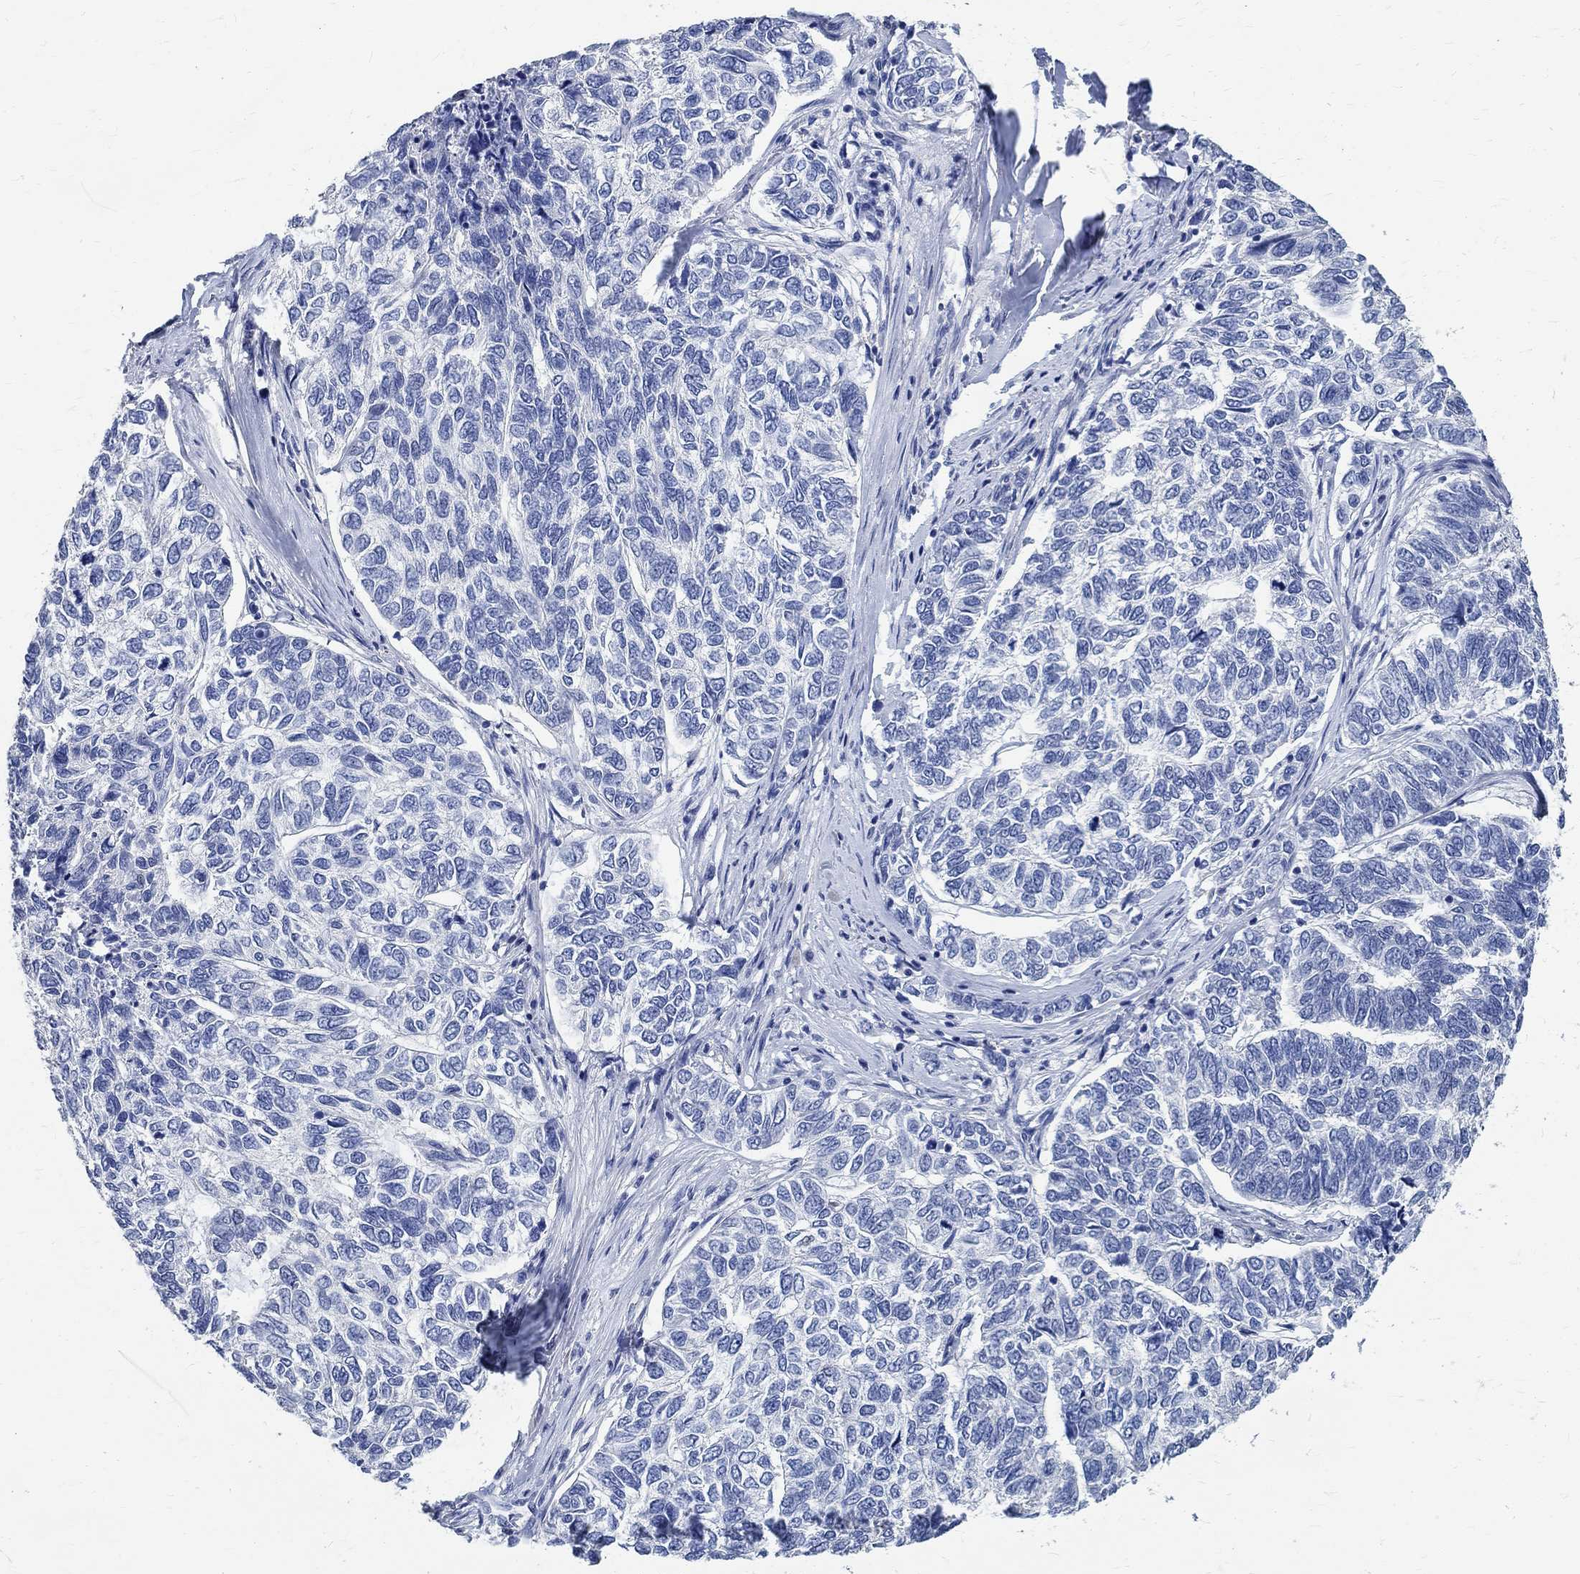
{"staining": {"intensity": "negative", "quantity": "none", "location": "none"}, "tissue": "skin cancer", "cell_type": "Tumor cells", "image_type": "cancer", "snomed": [{"axis": "morphology", "description": "Basal cell carcinoma"}, {"axis": "topography", "description": "Skin"}], "caption": "Tumor cells are negative for brown protein staining in skin cancer.", "gene": "PRX", "patient": {"sex": "female", "age": 65}}